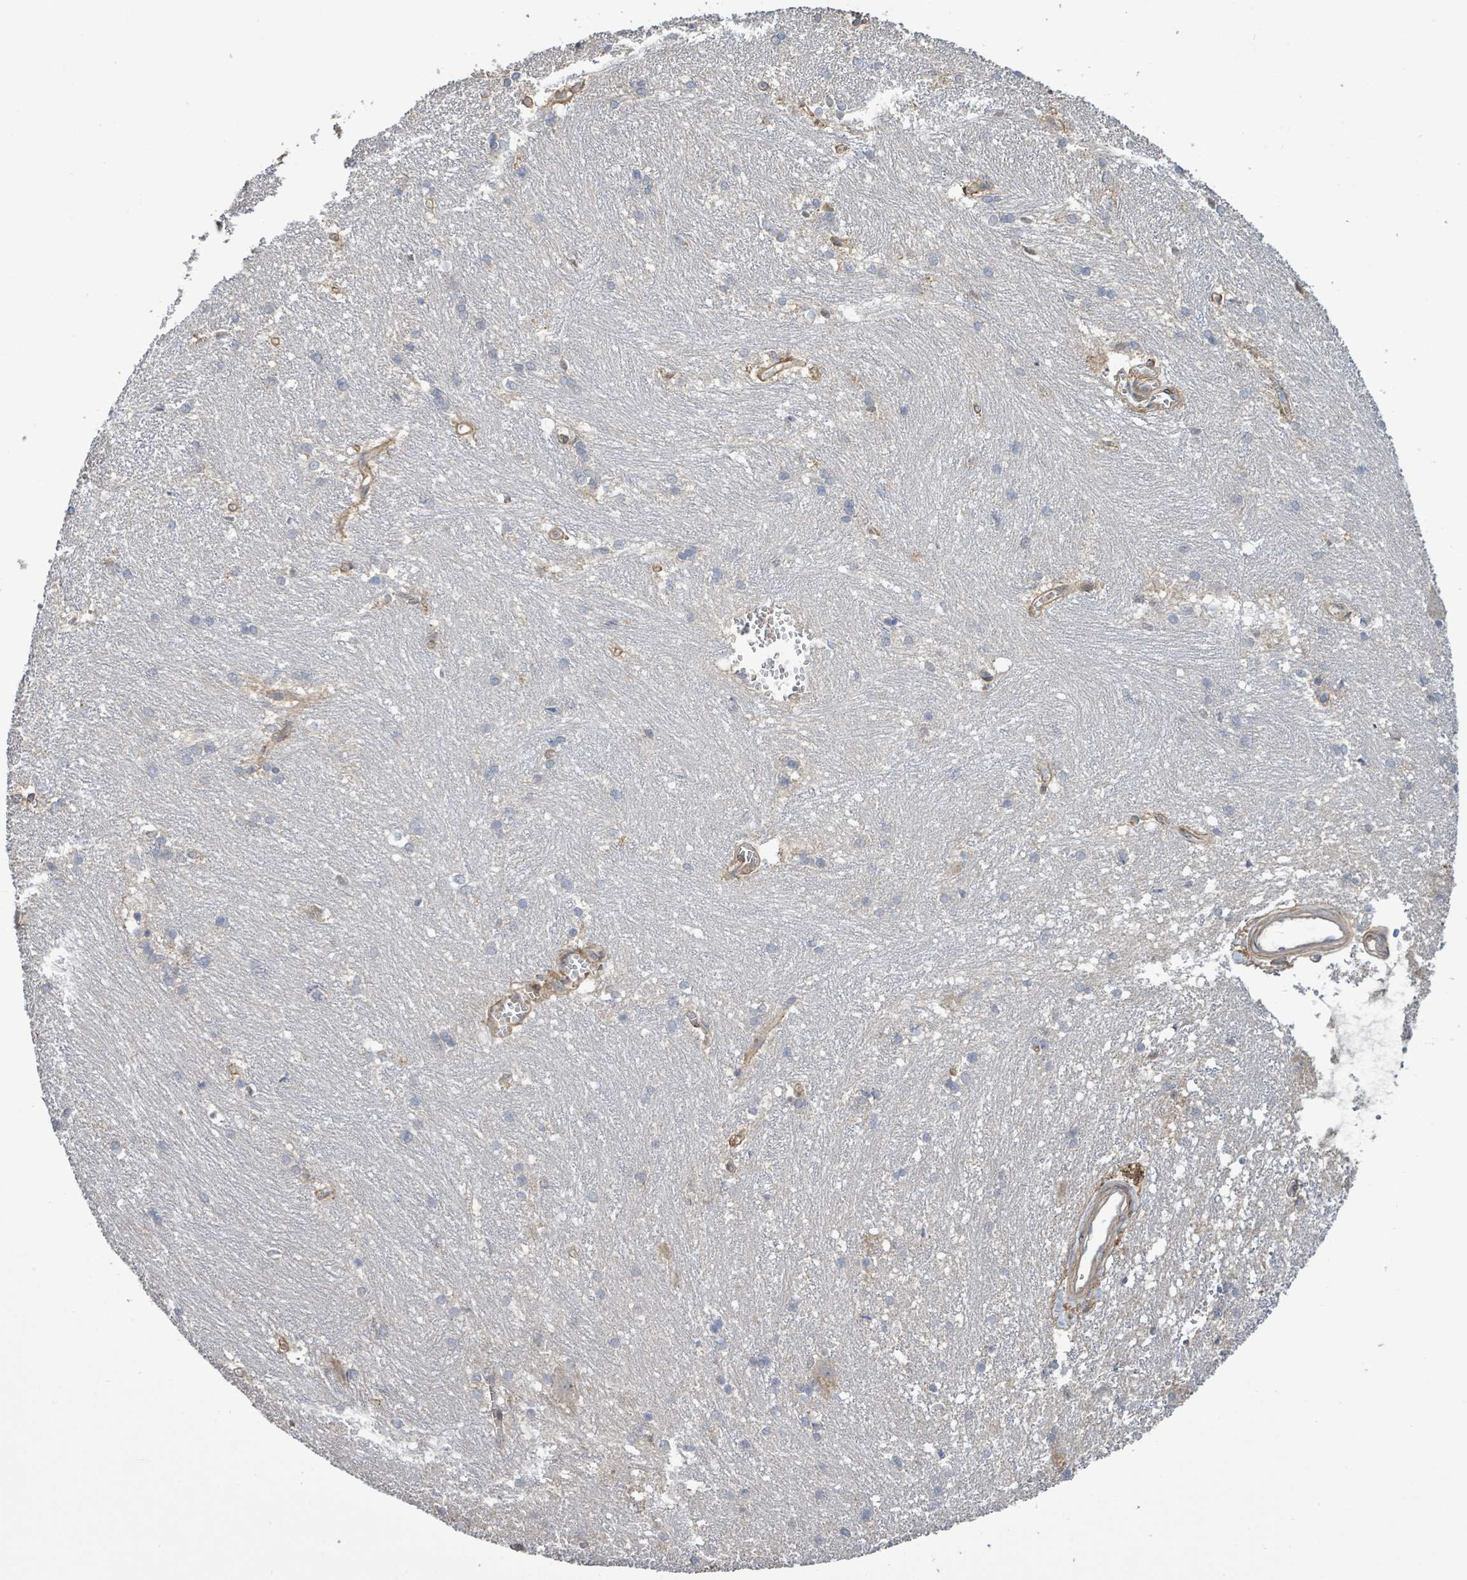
{"staining": {"intensity": "negative", "quantity": "none", "location": "none"}, "tissue": "caudate", "cell_type": "Glial cells", "image_type": "normal", "snomed": [{"axis": "morphology", "description": "Normal tissue, NOS"}, {"axis": "topography", "description": "Lateral ventricle wall"}], "caption": "Immunohistochemical staining of benign human caudate displays no significant staining in glial cells. (Stains: DAB immunohistochemistry (IHC) with hematoxylin counter stain, Microscopy: brightfield microscopy at high magnification).", "gene": "ARPIN", "patient": {"sex": "male", "age": 37}}